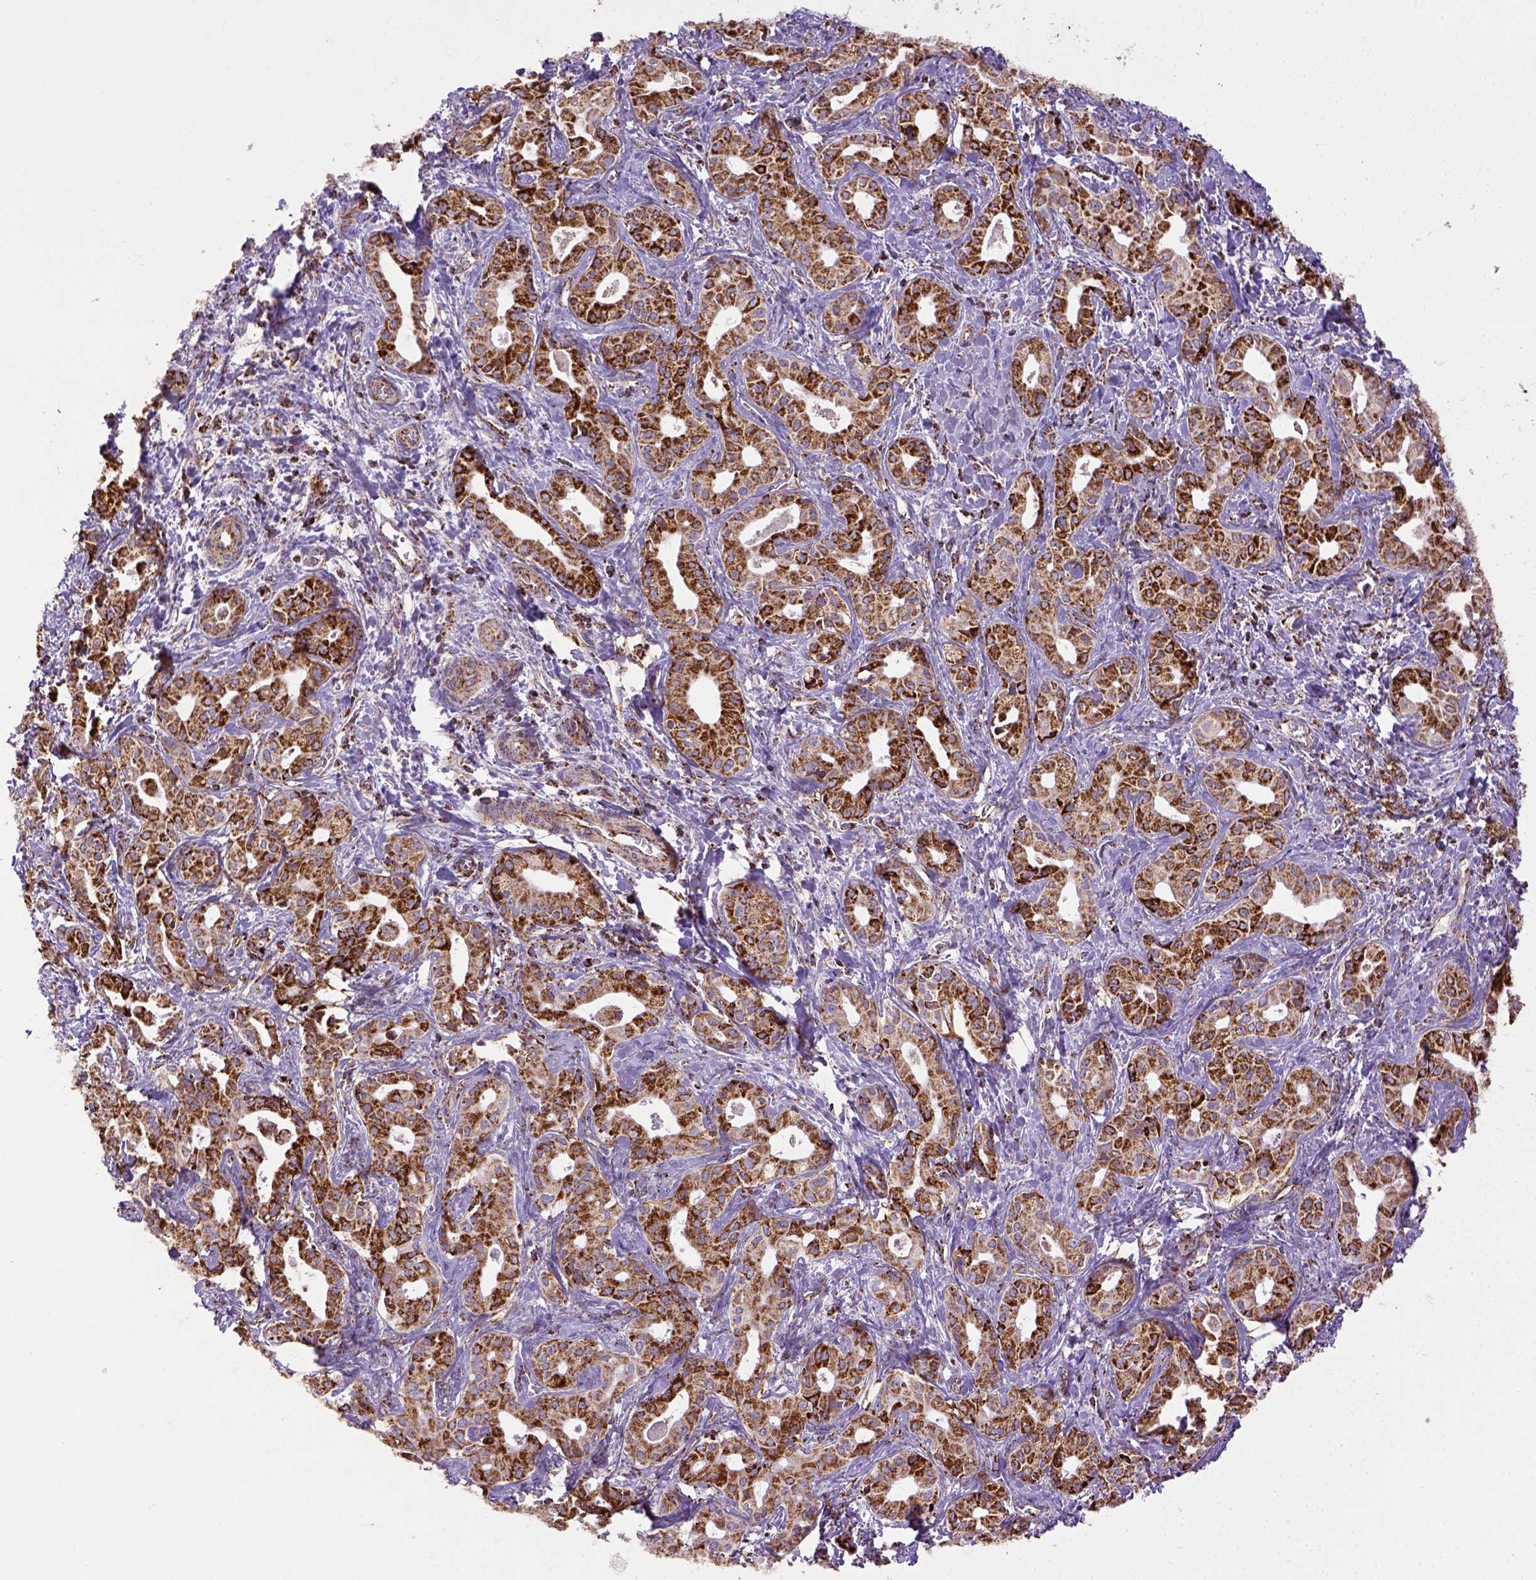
{"staining": {"intensity": "strong", "quantity": ">75%", "location": "cytoplasmic/membranous"}, "tissue": "liver cancer", "cell_type": "Tumor cells", "image_type": "cancer", "snomed": [{"axis": "morphology", "description": "Cholangiocarcinoma"}, {"axis": "topography", "description": "Liver"}], "caption": "Immunohistochemical staining of liver cholangiocarcinoma displays high levels of strong cytoplasmic/membranous positivity in approximately >75% of tumor cells.", "gene": "MT-CO1", "patient": {"sex": "female", "age": 65}}